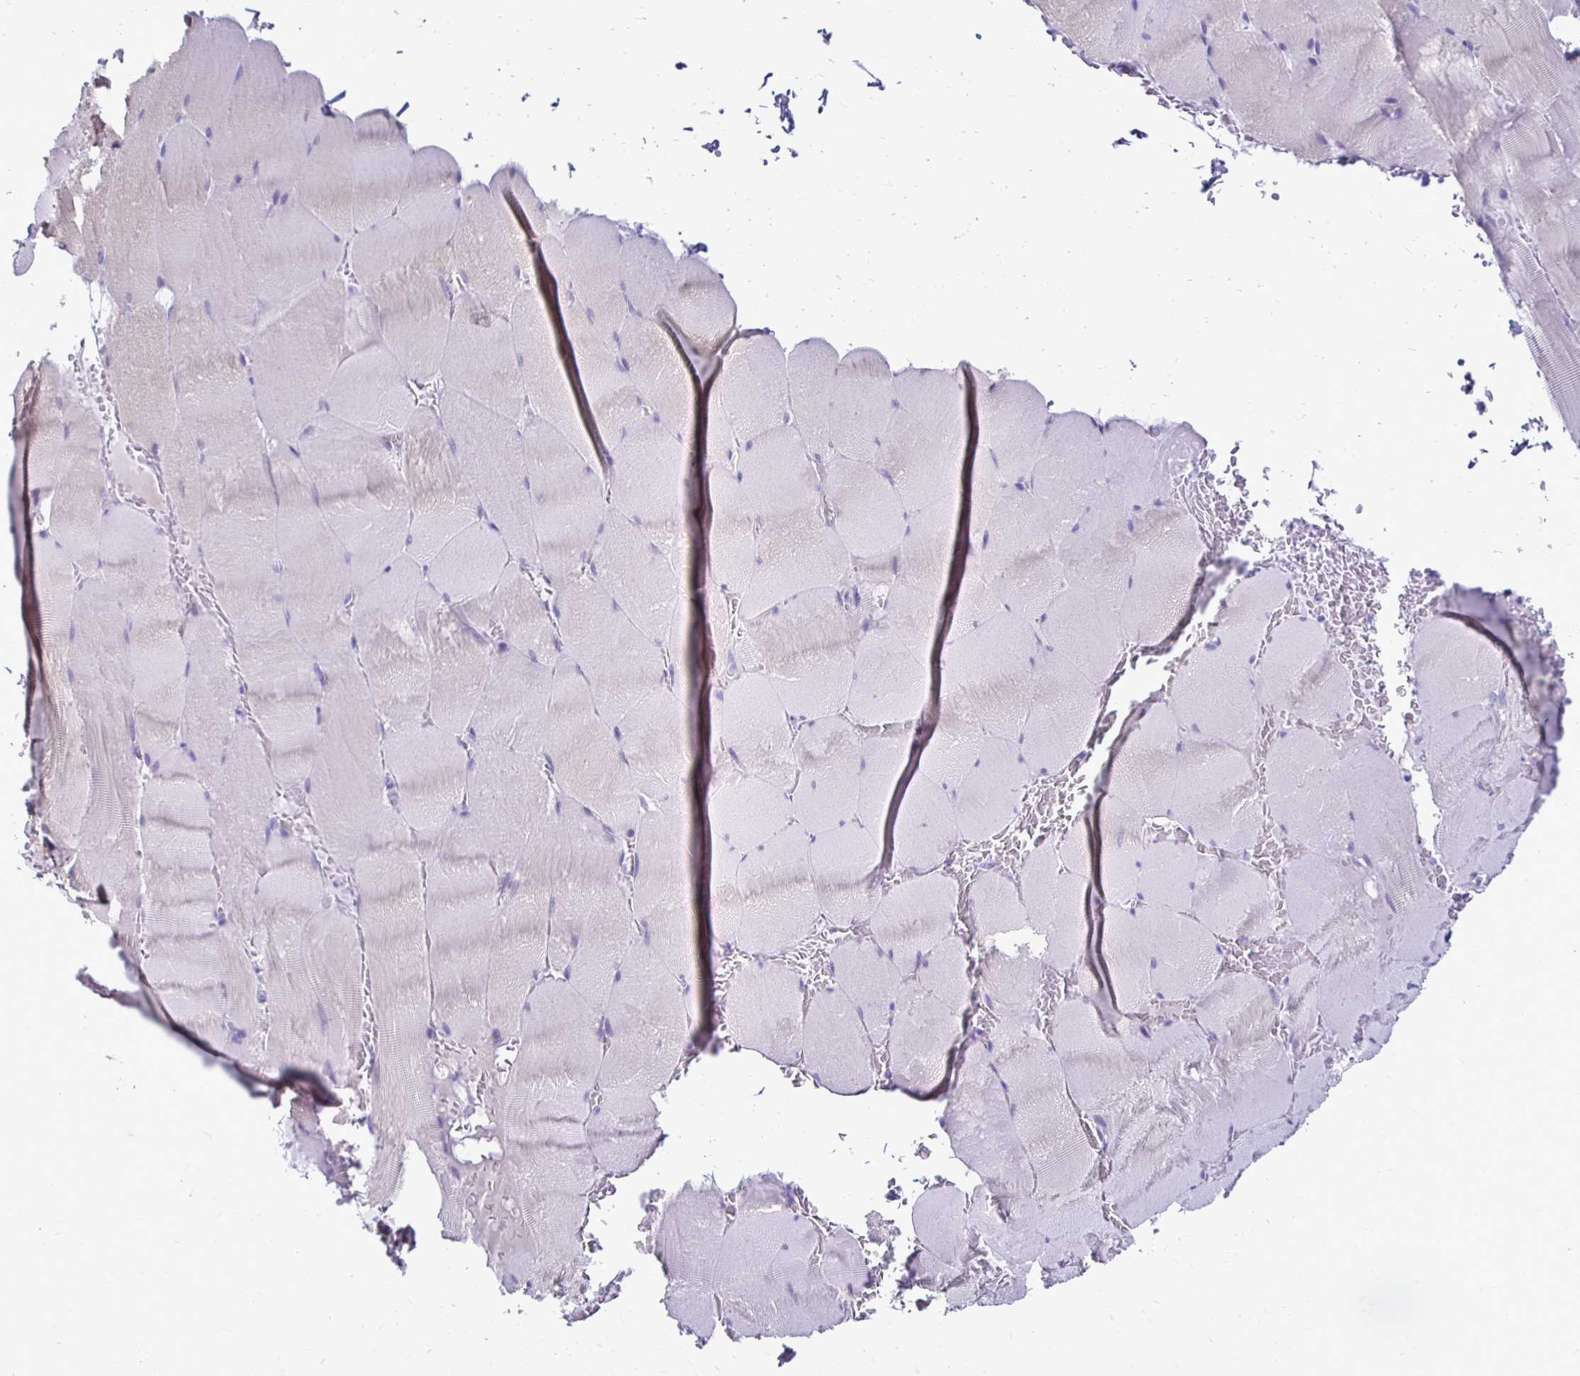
{"staining": {"intensity": "negative", "quantity": "none", "location": "none"}, "tissue": "skeletal muscle", "cell_type": "Myocytes", "image_type": "normal", "snomed": [{"axis": "morphology", "description": "Normal tissue, NOS"}, {"axis": "topography", "description": "Skeletal muscle"}, {"axis": "topography", "description": "Head-Neck"}], "caption": "Myocytes show no significant positivity in normal skeletal muscle.", "gene": "CST5", "patient": {"sex": "male", "age": 66}}